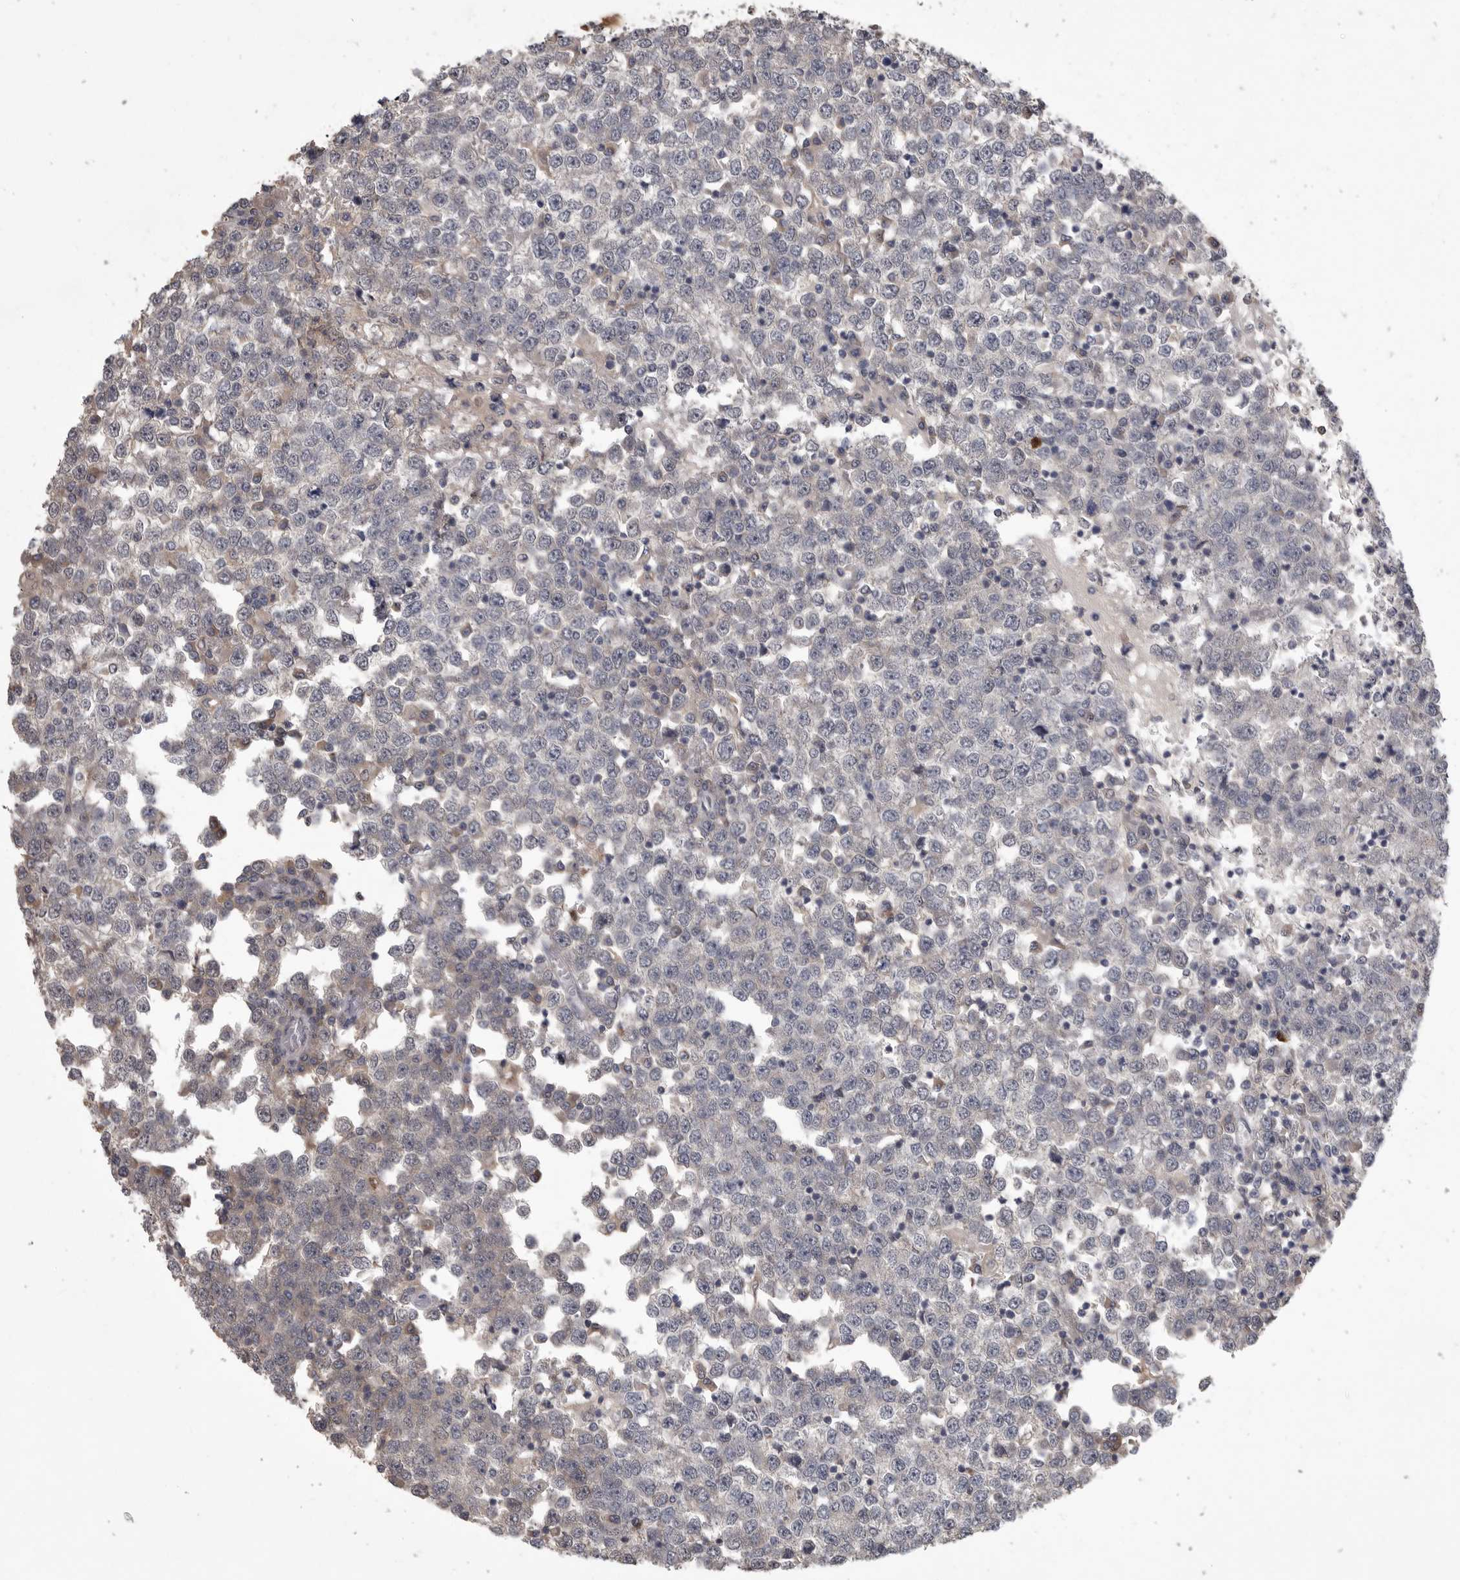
{"staining": {"intensity": "negative", "quantity": "none", "location": "none"}, "tissue": "testis cancer", "cell_type": "Tumor cells", "image_type": "cancer", "snomed": [{"axis": "morphology", "description": "Seminoma, NOS"}, {"axis": "topography", "description": "Testis"}], "caption": "Immunohistochemistry photomicrograph of neoplastic tissue: human testis seminoma stained with DAB (3,3'-diaminobenzidine) reveals no significant protein expression in tumor cells.", "gene": "ZNF114", "patient": {"sex": "male", "age": 65}}